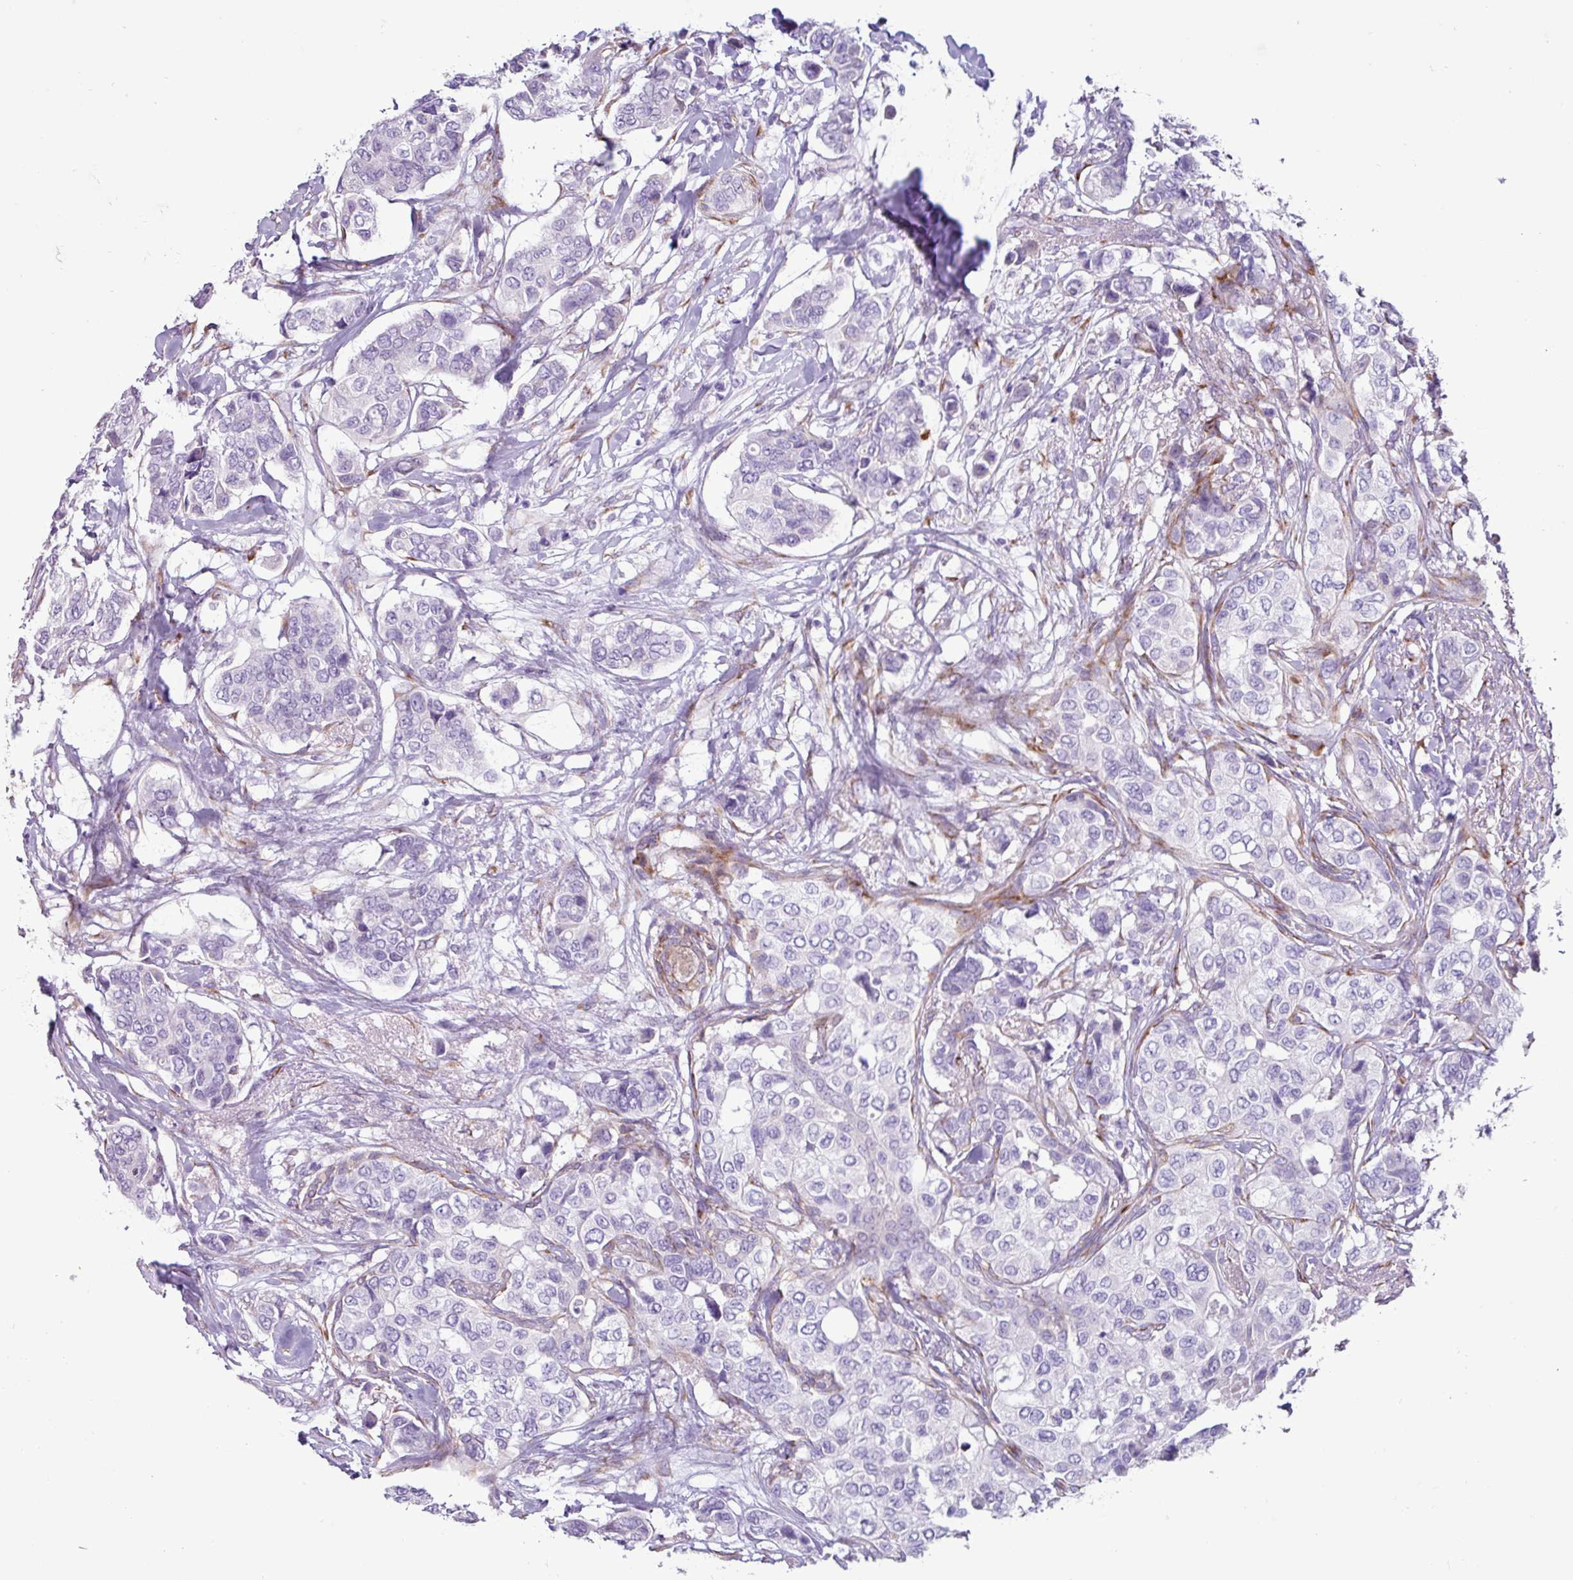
{"staining": {"intensity": "negative", "quantity": "none", "location": "none"}, "tissue": "breast cancer", "cell_type": "Tumor cells", "image_type": "cancer", "snomed": [{"axis": "morphology", "description": "Lobular carcinoma"}, {"axis": "topography", "description": "Breast"}], "caption": "Immunohistochemistry (IHC) micrograph of neoplastic tissue: breast cancer (lobular carcinoma) stained with DAB (3,3'-diaminobenzidine) demonstrates no significant protein positivity in tumor cells. (Stains: DAB (3,3'-diaminobenzidine) IHC with hematoxylin counter stain, Microscopy: brightfield microscopy at high magnification).", "gene": "PPP1R35", "patient": {"sex": "female", "age": 51}}